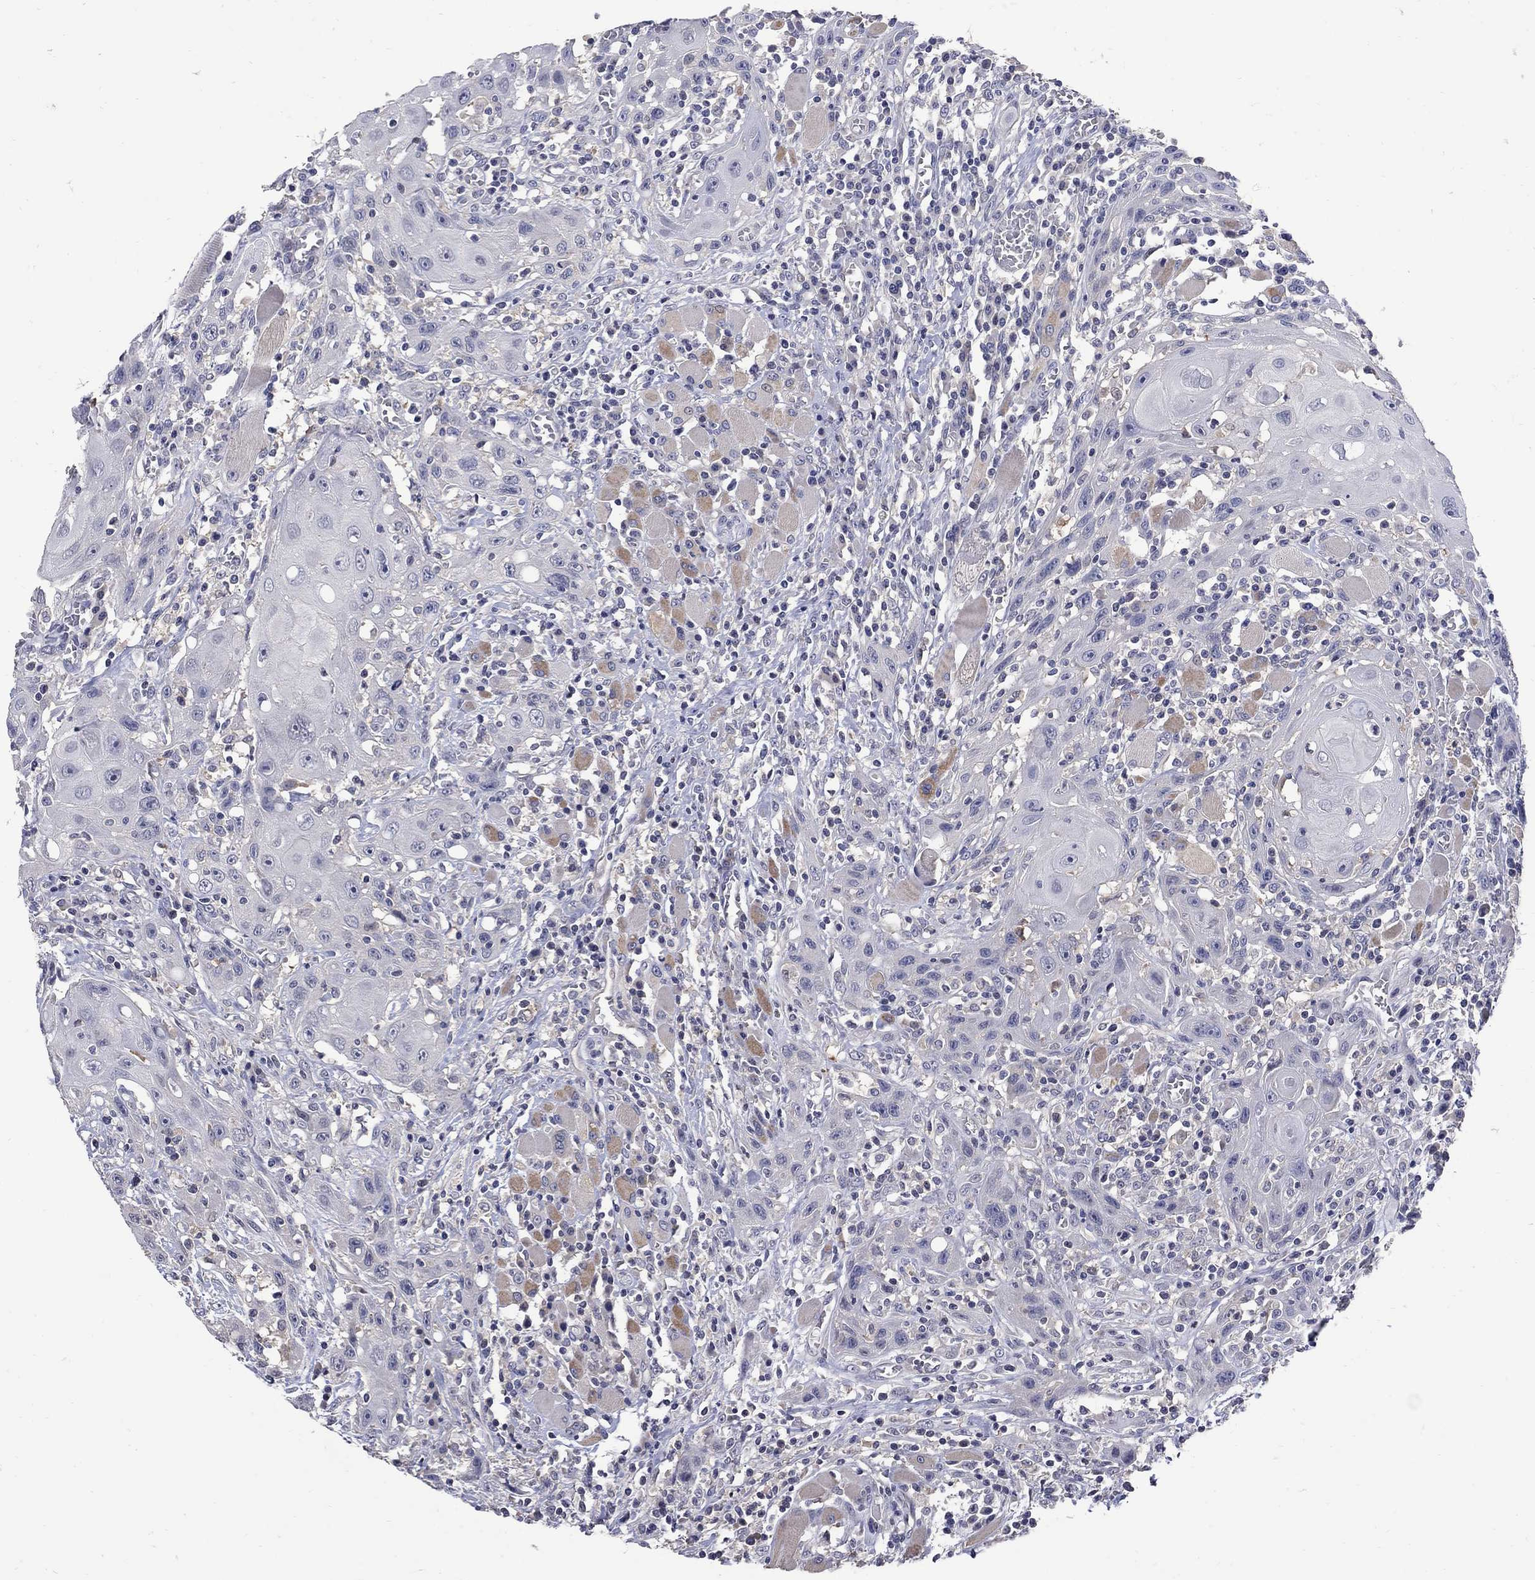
{"staining": {"intensity": "weak", "quantity": "<25%", "location": "cytoplasmic/membranous"}, "tissue": "head and neck cancer", "cell_type": "Tumor cells", "image_type": "cancer", "snomed": [{"axis": "morphology", "description": "Normal tissue, NOS"}, {"axis": "morphology", "description": "Squamous cell carcinoma, NOS"}, {"axis": "topography", "description": "Oral tissue"}, {"axis": "topography", "description": "Head-Neck"}], "caption": "IHC of squamous cell carcinoma (head and neck) reveals no staining in tumor cells.", "gene": "CETN1", "patient": {"sex": "male", "age": 71}}